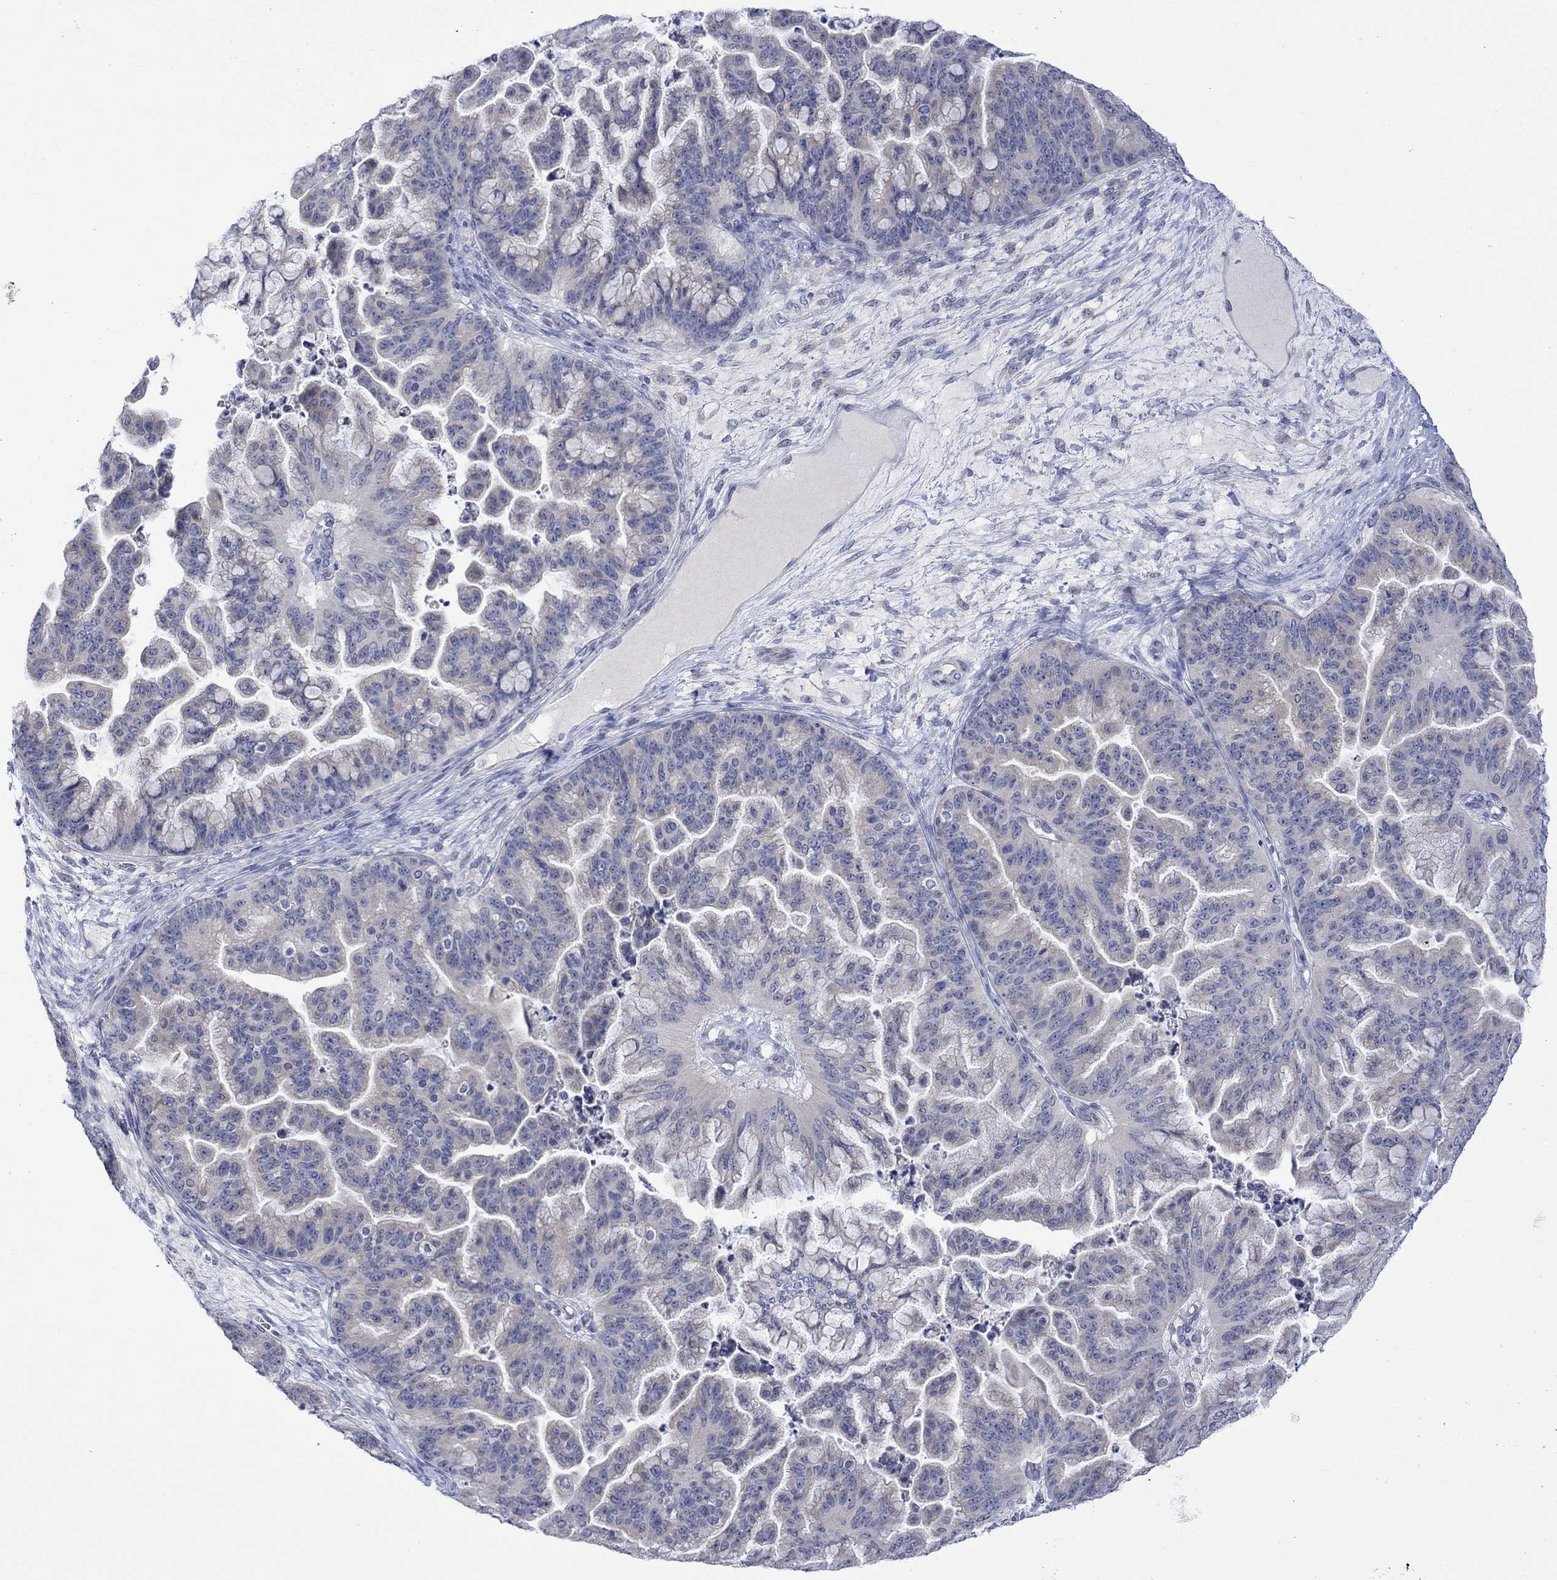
{"staining": {"intensity": "negative", "quantity": "none", "location": "none"}, "tissue": "ovarian cancer", "cell_type": "Tumor cells", "image_type": "cancer", "snomed": [{"axis": "morphology", "description": "Cystadenocarcinoma, mucinous, NOS"}, {"axis": "topography", "description": "Ovary"}], "caption": "Immunohistochemical staining of ovarian cancer demonstrates no significant staining in tumor cells.", "gene": "DCX", "patient": {"sex": "female", "age": 67}}